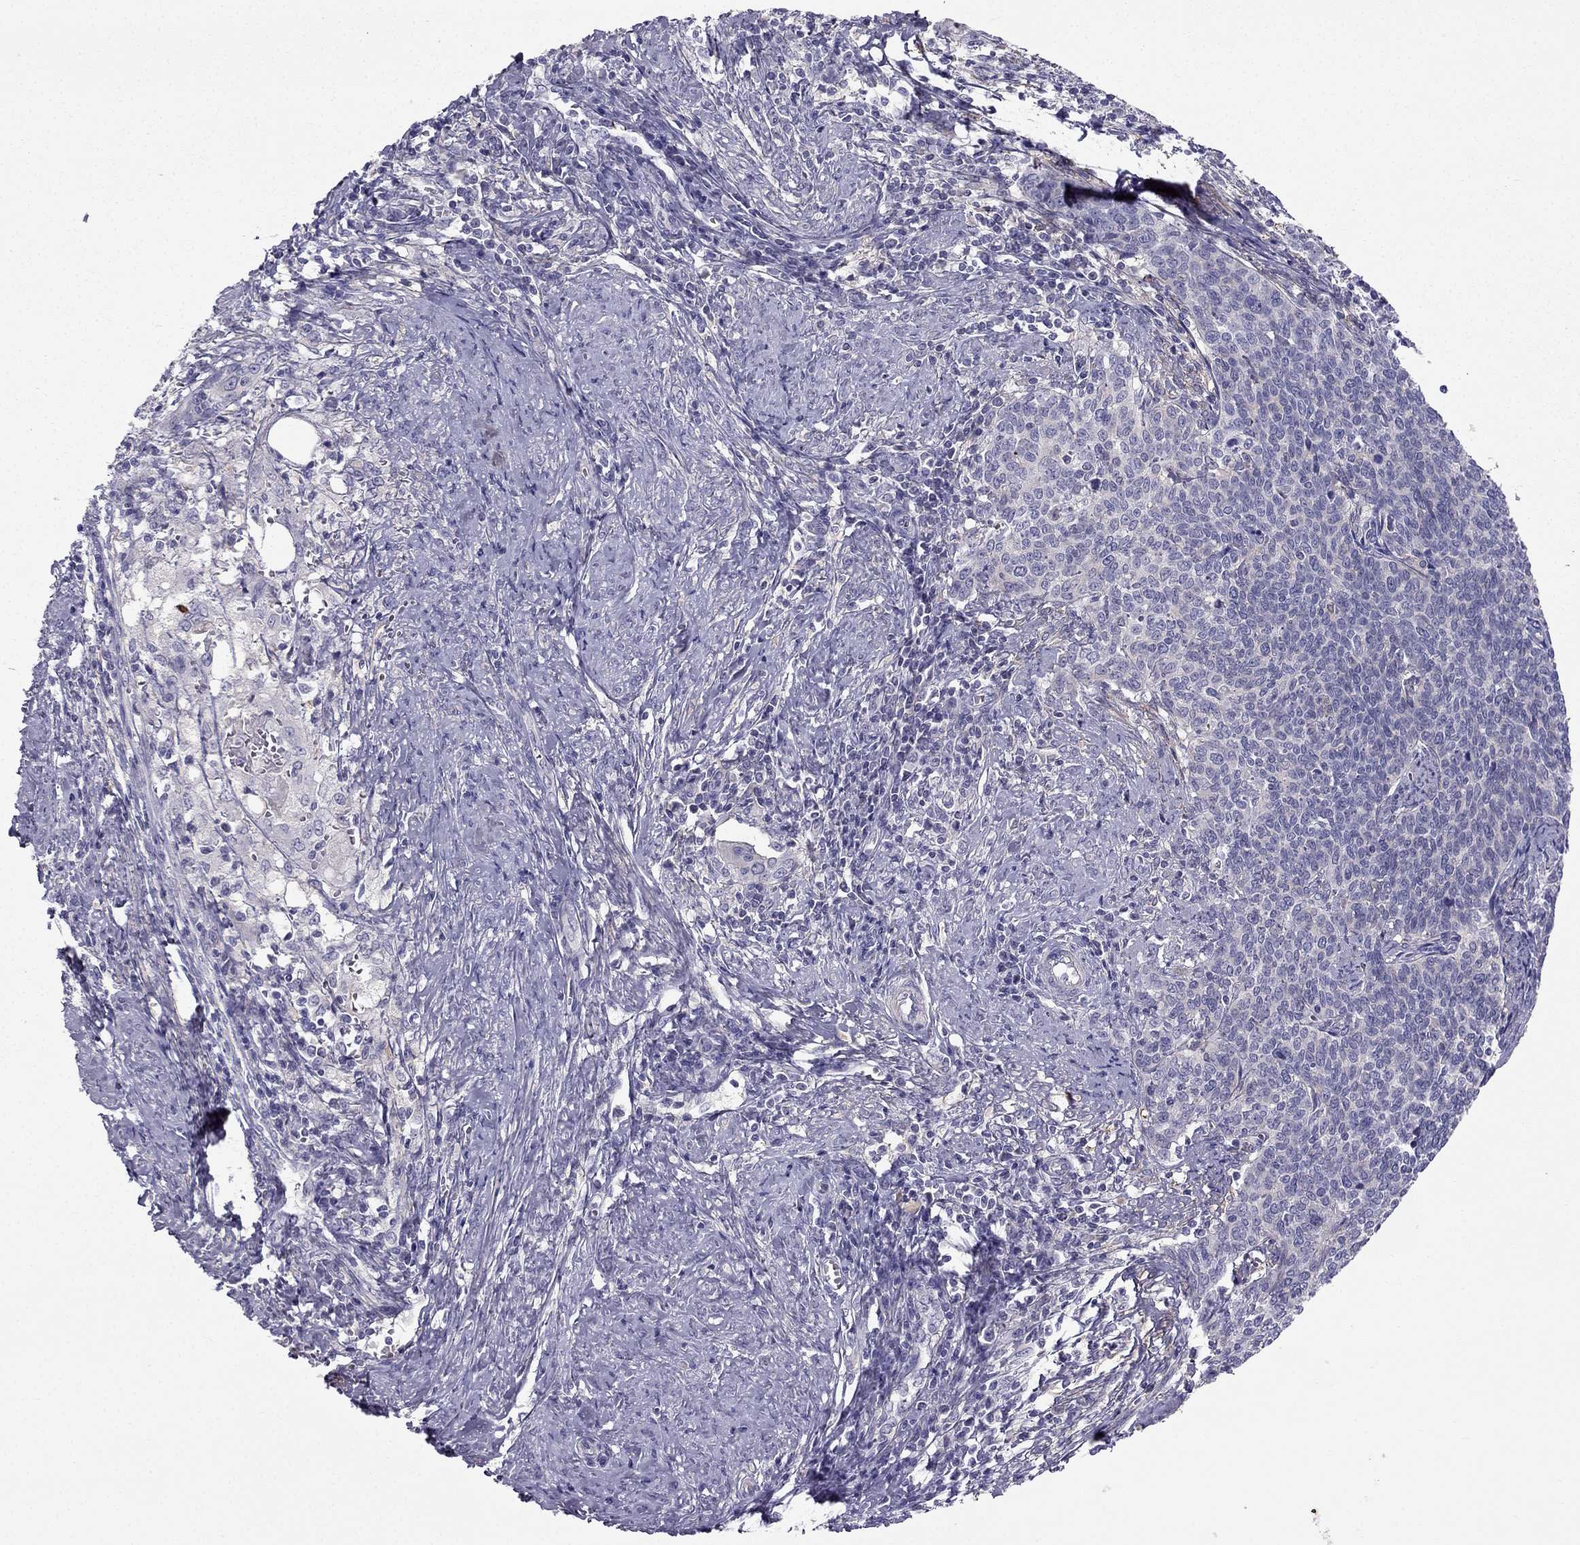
{"staining": {"intensity": "negative", "quantity": "none", "location": "none"}, "tissue": "cervical cancer", "cell_type": "Tumor cells", "image_type": "cancer", "snomed": [{"axis": "morphology", "description": "Squamous cell carcinoma, NOS"}, {"axis": "topography", "description": "Cervix"}], "caption": "A photomicrograph of human squamous cell carcinoma (cervical) is negative for staining in tumor cells.", "gene": "SYT5", "patient": {"sex": "female", "age": 39}}